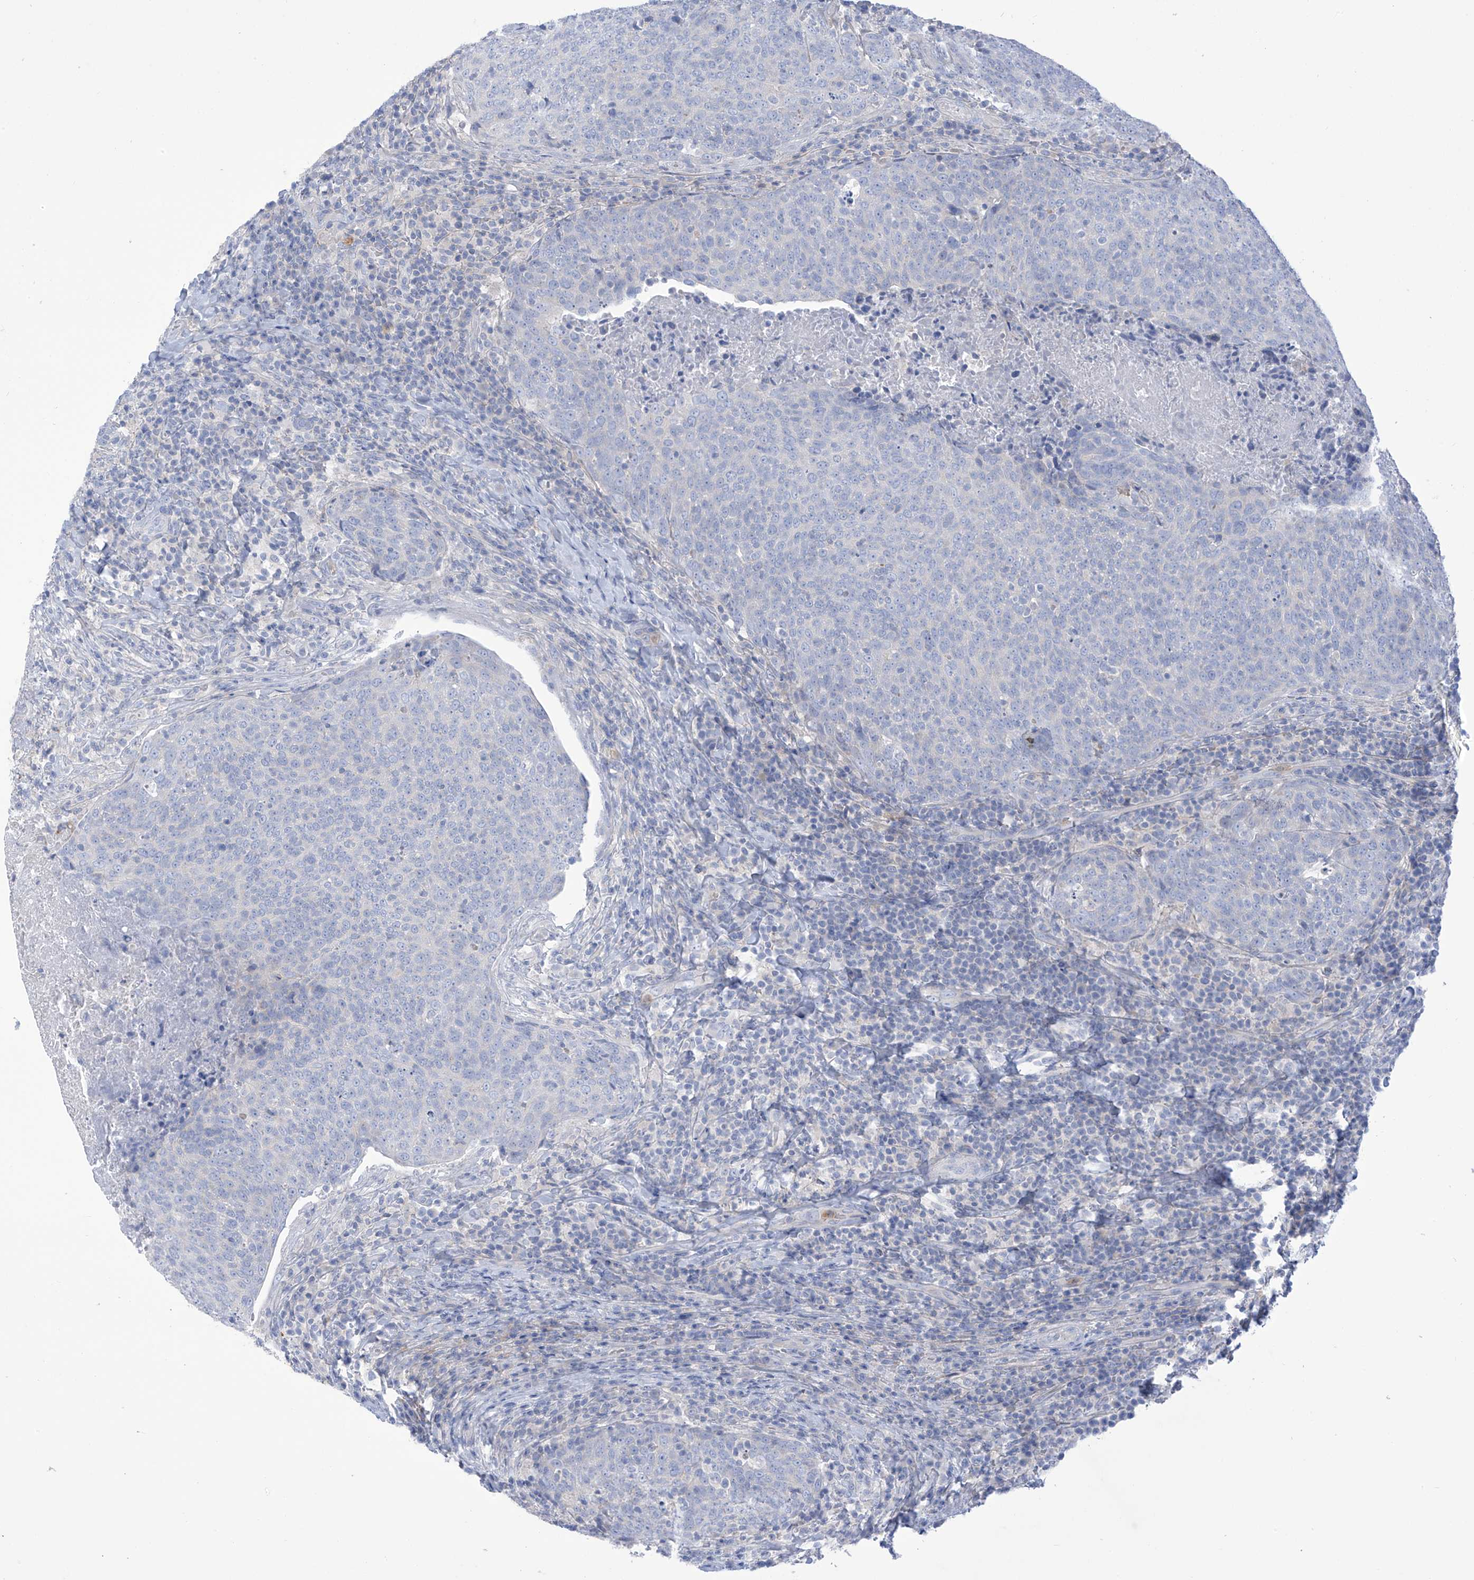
{"staining": {"intensity": "negative", "quantity": "none", "location": "none"}, "tissue": "head and neck cancer", "cell_type": "Tumor cells", "image_type": "cancer", "snomed": [{"axis": "morphology", "description": "Squamous cell carcinoma, NOS"}, {"axis": "morphology", "description": "Squamous cell carcinoma, metastatic, NOS"}, {"axis": "topography", "description": "Lymph node"}, {"axis": "topography", "description": "Head-Neck"}], "caption": "Immunohistochemistry (IHC) micrograph of neoplastic tissue: head and neck cancer (metastatic squamous cell carcinoma) stained with DAB demonstrates no significant protein positivity in tumor cells.", "gene": "FABP2", "patient": {"sex": "male", "age": 62}}